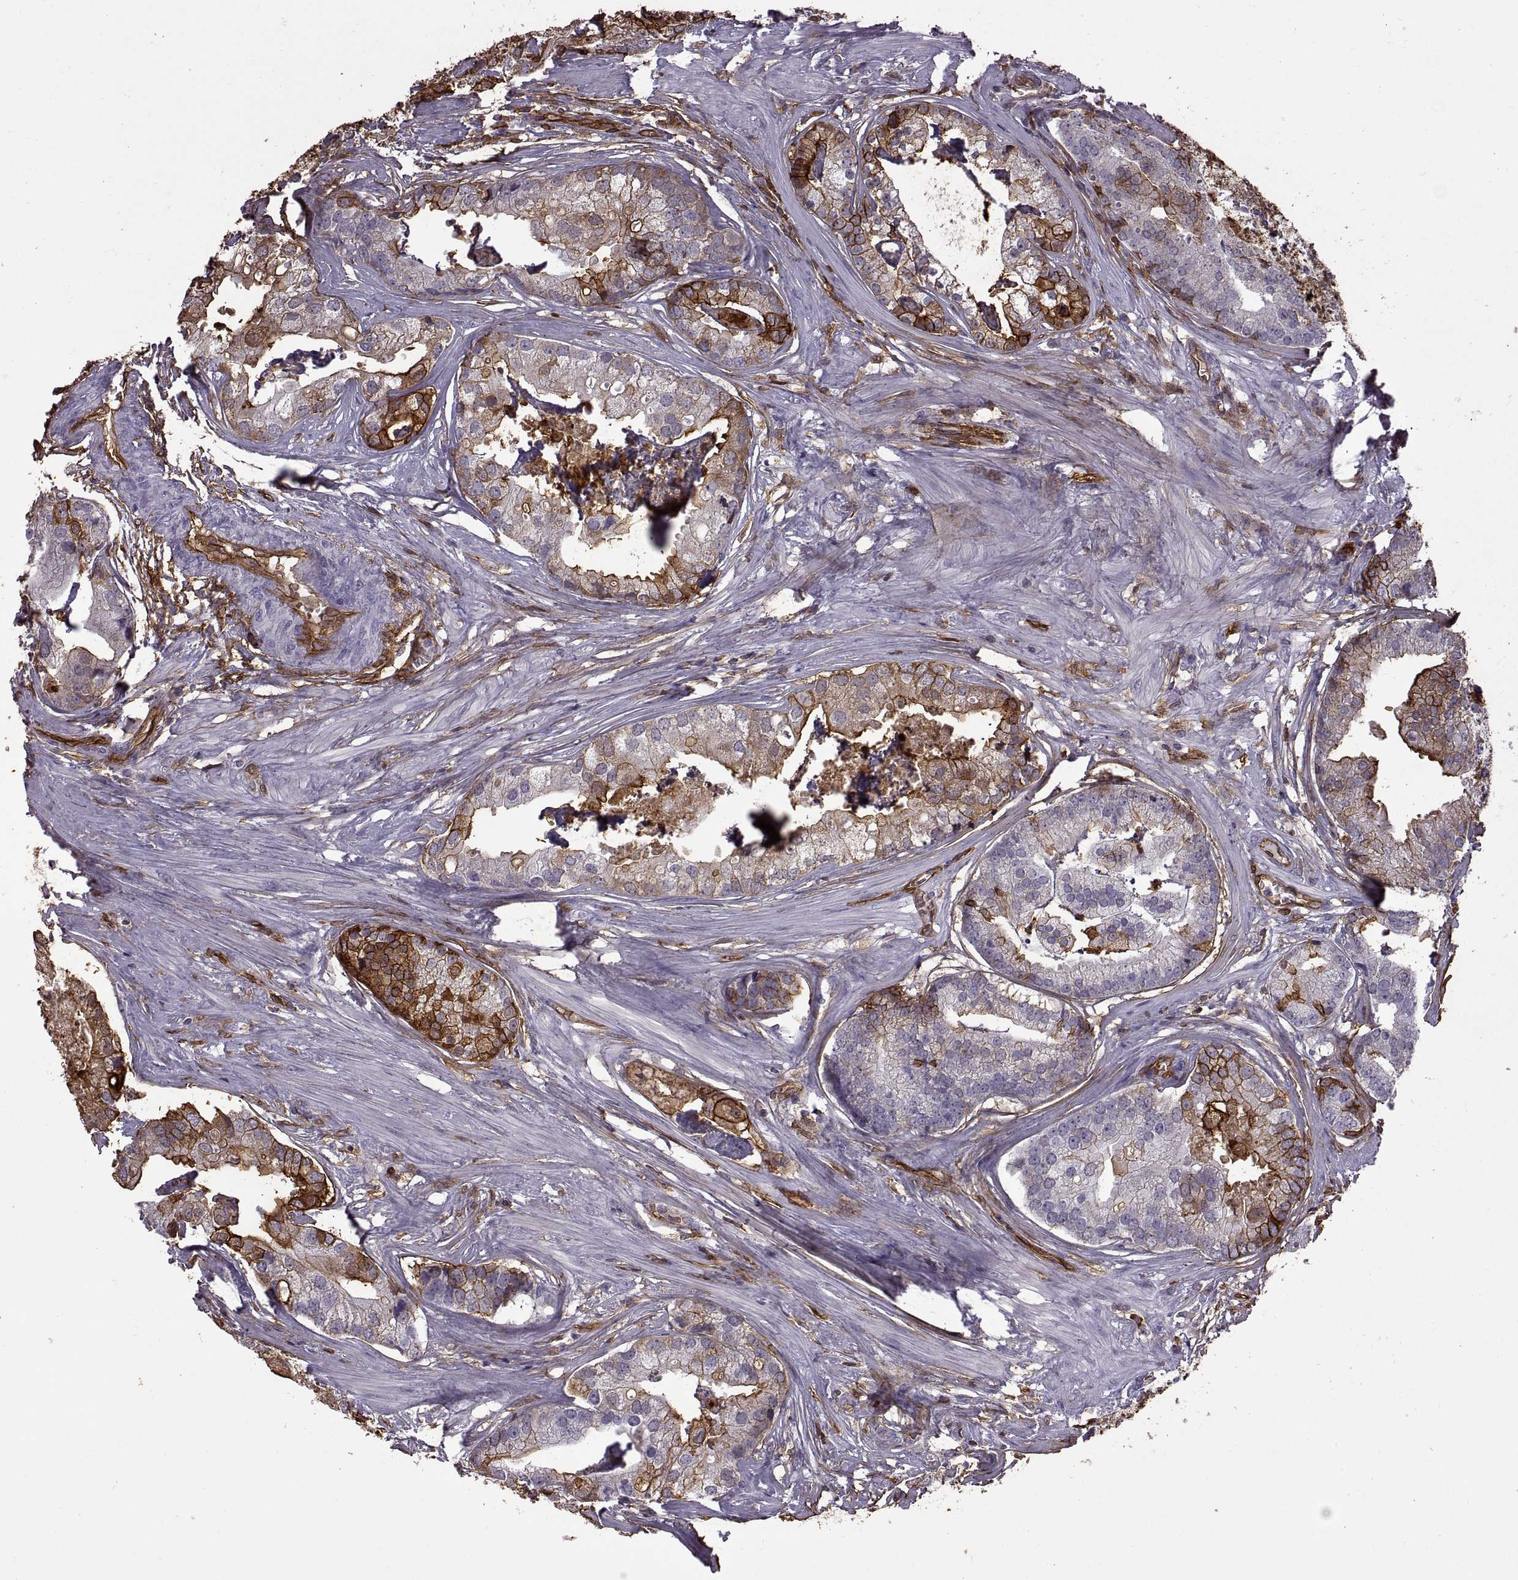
{"staining": {"intensity": "strong", "quantity": "25%-75%", "location": "cytoplasmic/membranous"}, "tissue": "prostate cancer", "cell_type": "Tumor cells", "image_type": "cancer", "snomed": [{"axis": "morphology", "description": "Adenocarcinoma, NOS"}, {"axis": "topography", "description": "Prostate and seminal vesicle, NOS"}, {"axis": "topography", "description": "Prostate"}], "caption": "This micrograph exhibits IHC staining of adenocarcinoma (prostate), with high strong cytoplasmic/membranous staining in about 25%-75% of tumor cells.", "gene": "S100A10", "patient": {"sex": "male", "age": 44}}